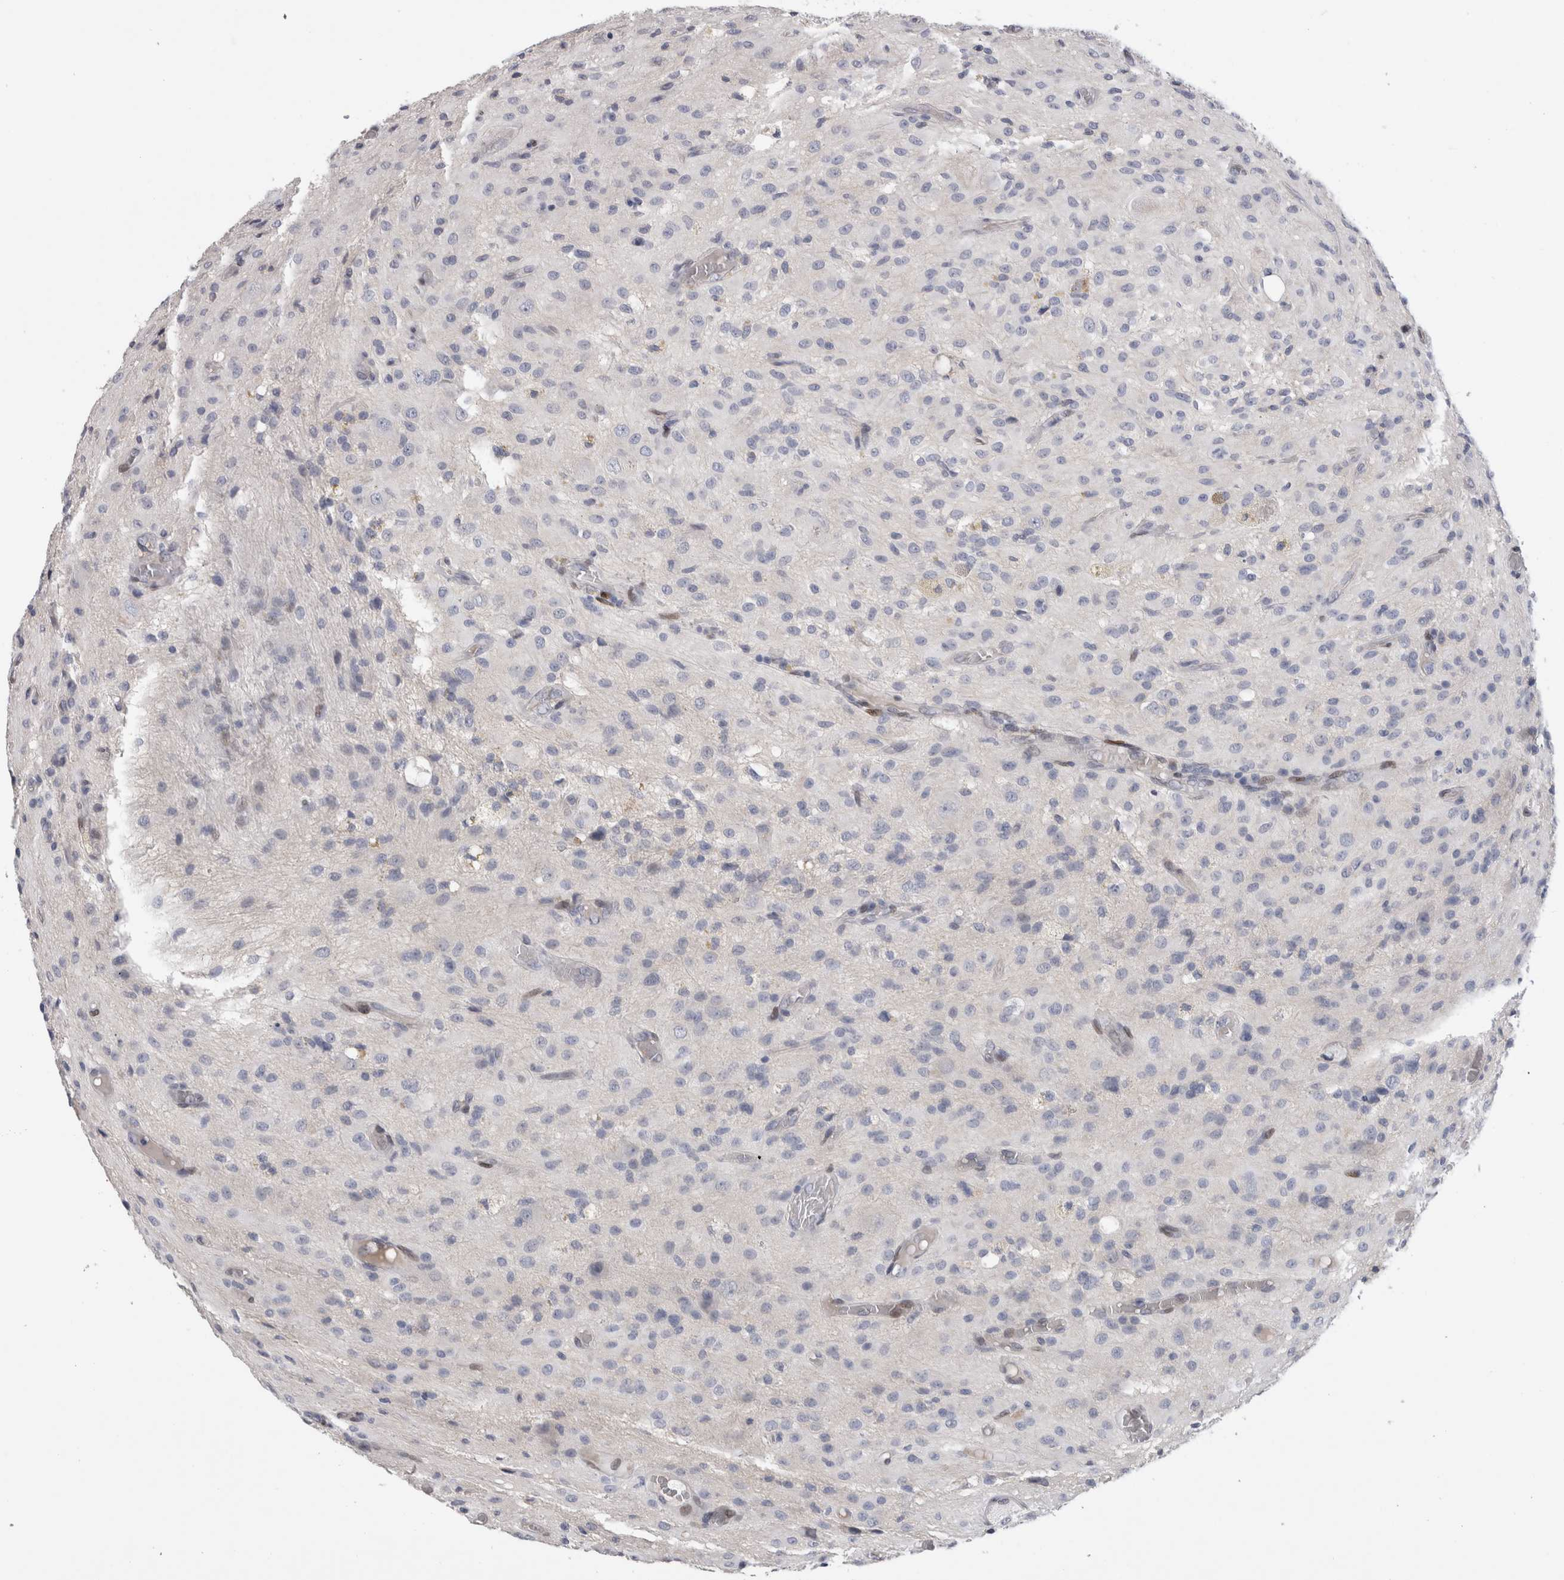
{"staining": {"intensity": "negative", "quantity": "none", "location": "none"}, "tissue": "glioma", "cell_type": "Tumor cells", "image_type": "cancer", "snomed": [{"axis": "morphology", "description": "Glioma, malignant, High grade"}, {"axis": "topography", "description": "Brain"}], "caption": "This histopathology image is of glioma stained with immunohistochemistry to label a protein in brown with the nuclei are counter-stained blue. There is no expression in tumor cells. (Brightfield microscopy of DAB (3,3'-diaminobenzidine) IHC at high magnification).", "gene": "DMTN", "patient": {"sex": "female", "age": 59}}